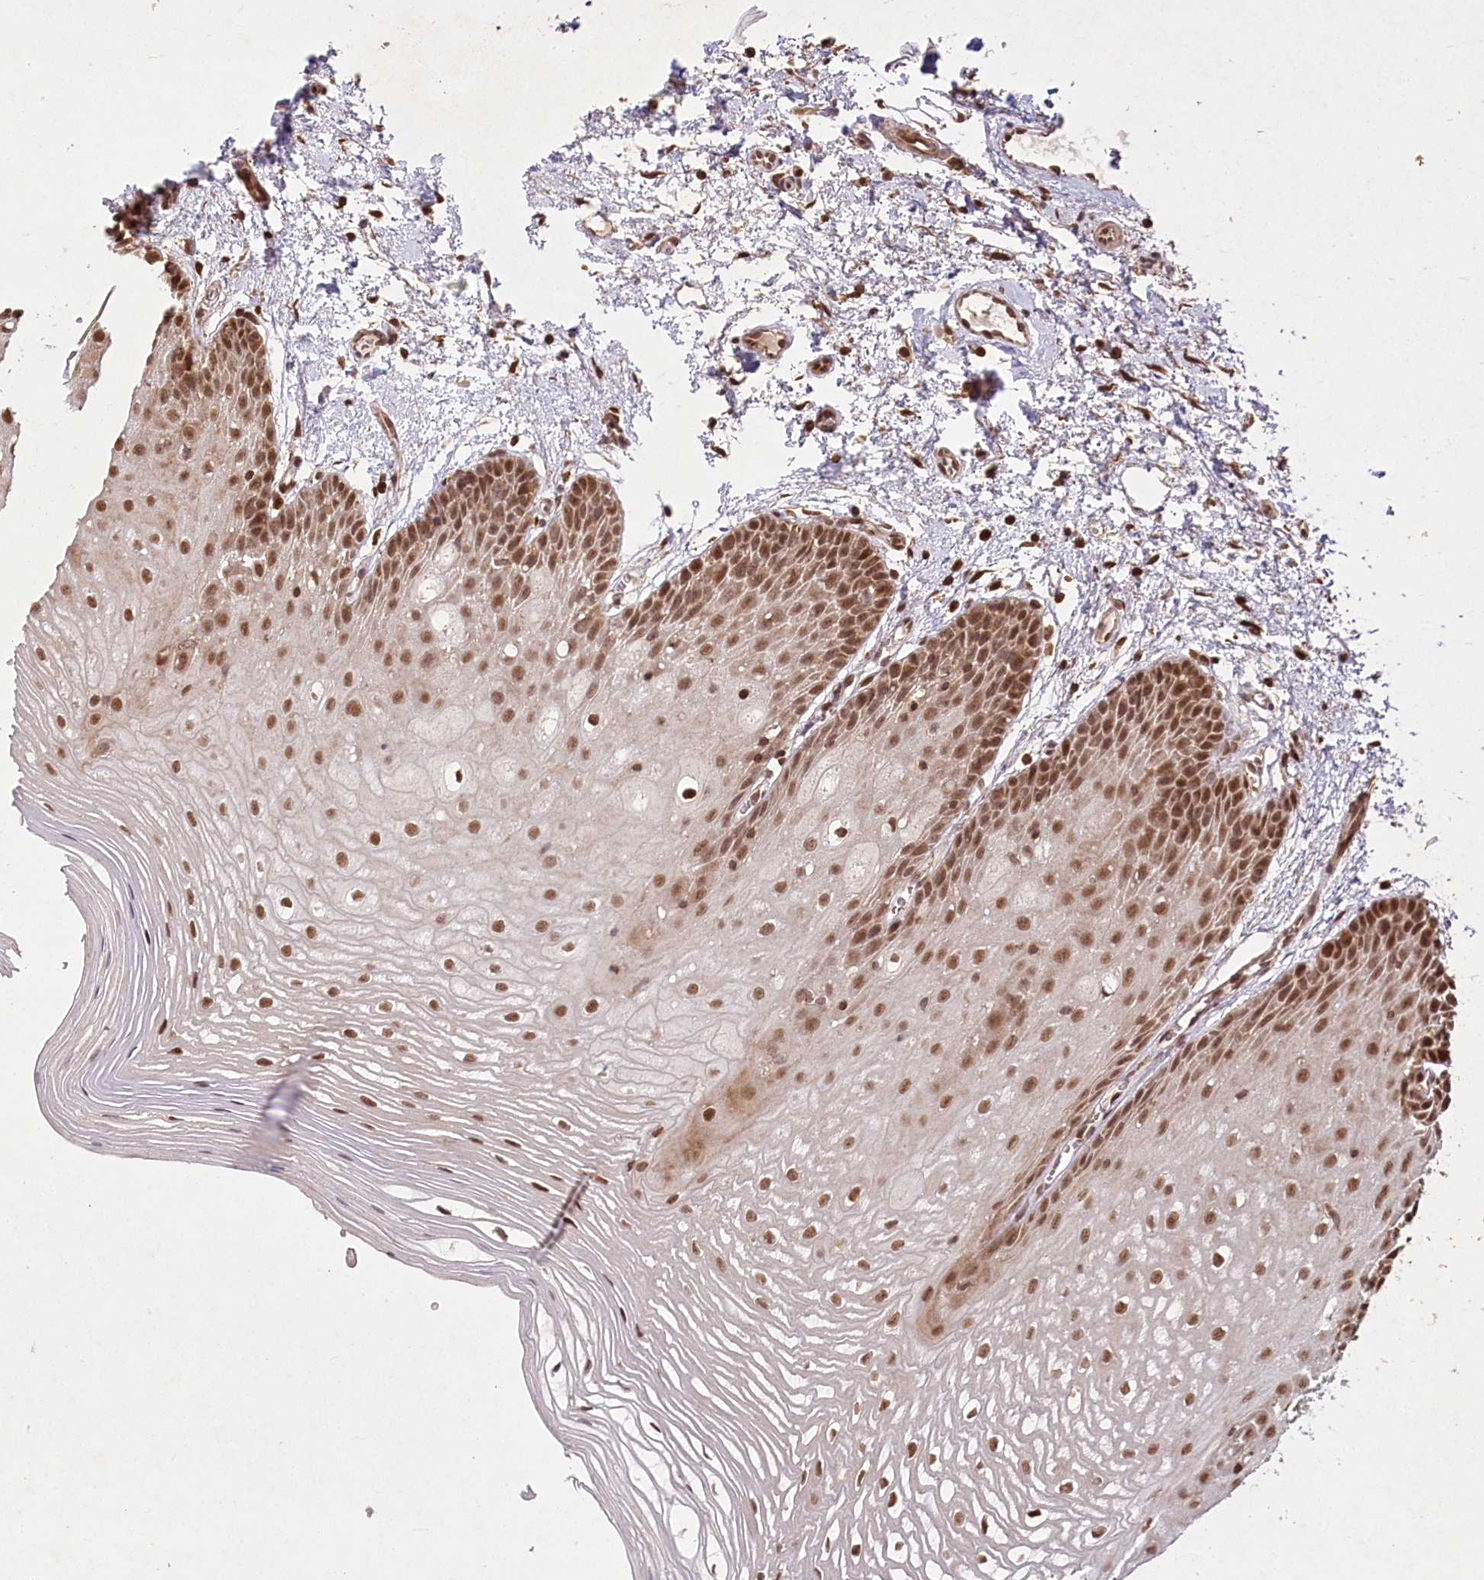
{"staining": {"intensity": "moderate", "quantity": ">75%", "location": "nuclear"}, "tissue": "oral mucosa", "cell_type": "Squamous epithelial cells", "image_type": "normal", "snomed": [{"axis": "morphology", "description": "Normal tissue, NOS"}, {"axis": "topography", "description": "Oral tissue"}, {"axis": "topography", "description": "Tounge, NOS"}], "caption": "A high-resolution micrograph shows IHC staining of normal oral mucosa, which shows moderate nuclear positivity in approximately >75% of squamous epithelial cells.", "gene": "MICU1", "patient": {"sex": "female", "age": 73}}